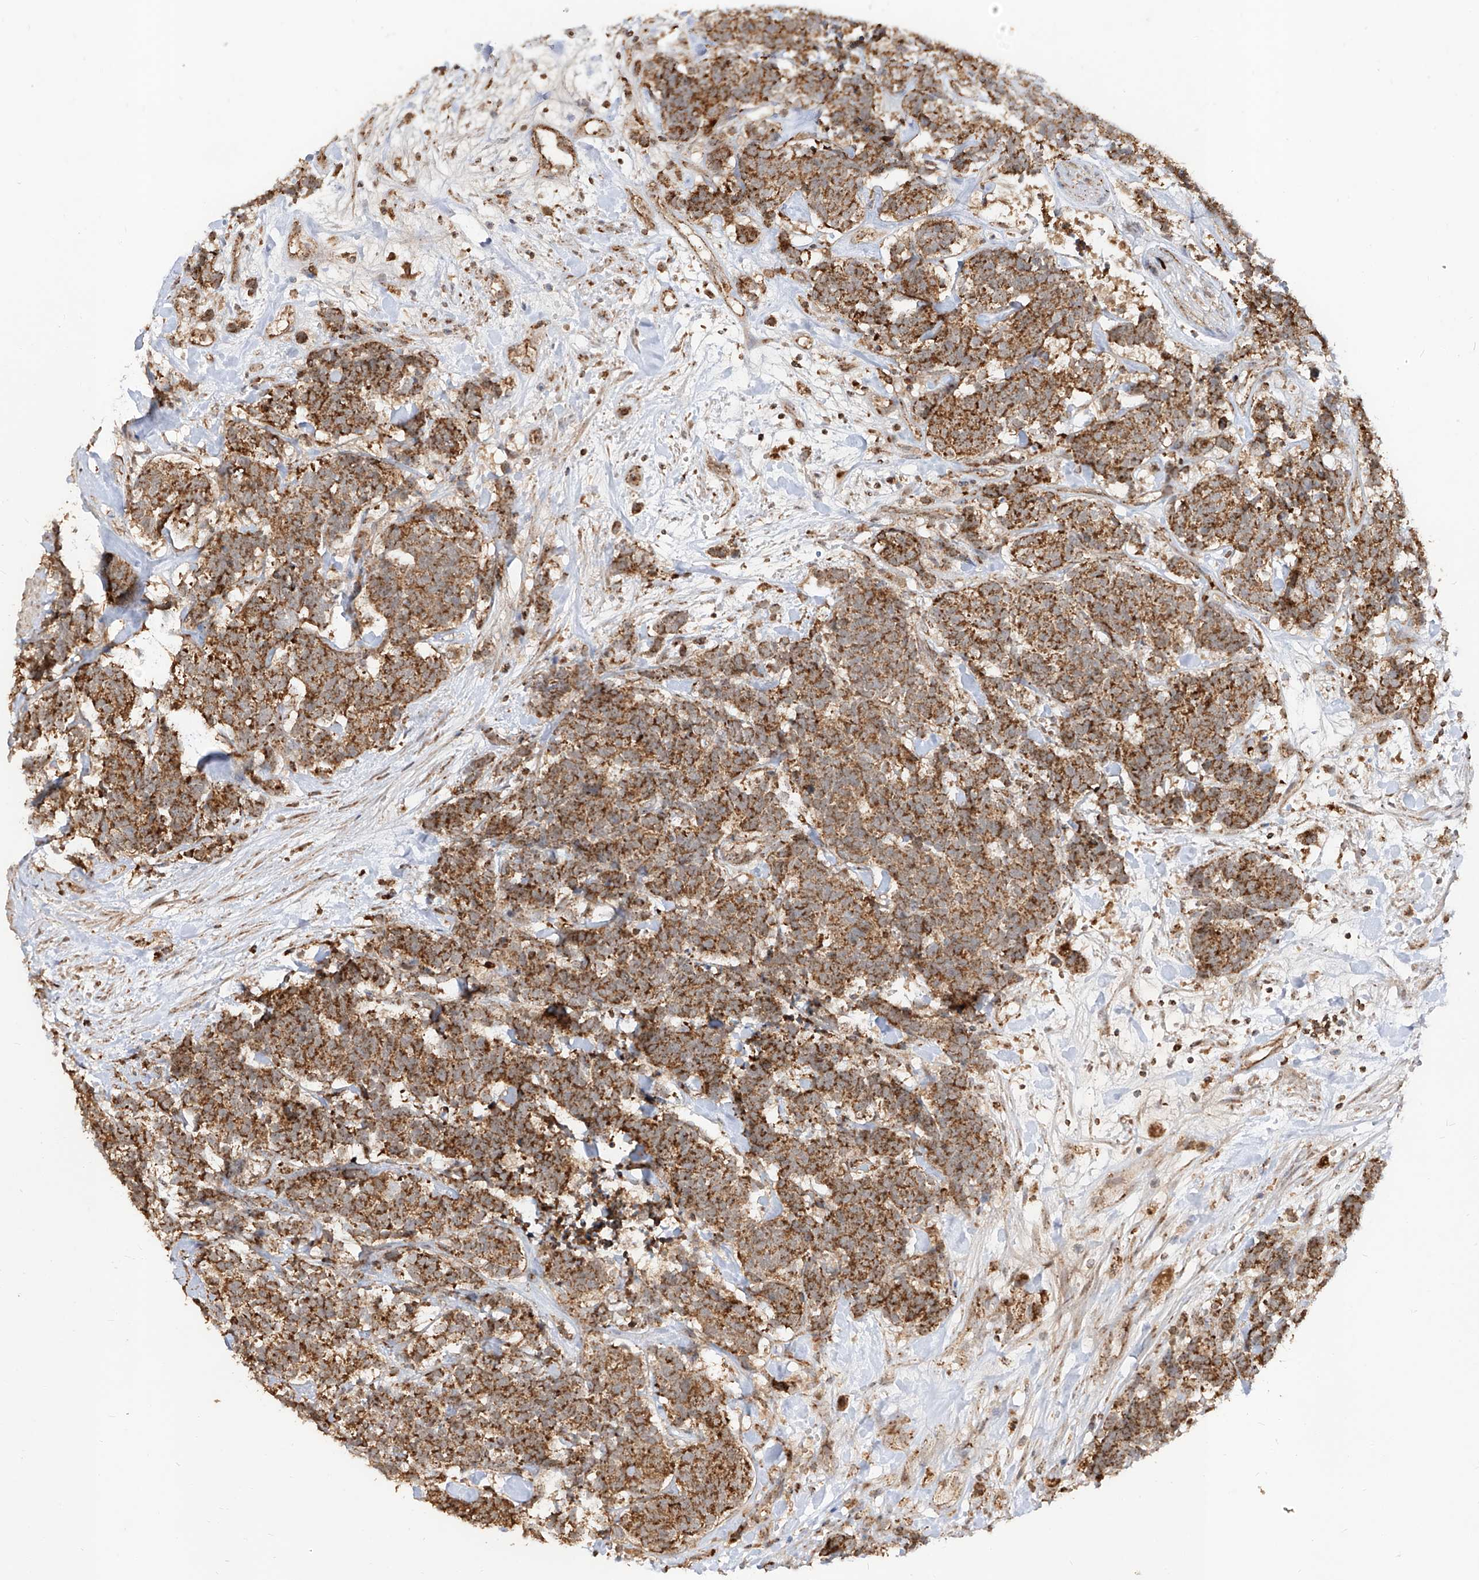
{"staining": {"intensity": "strong", "quantity": ">75%", "location": "cytoplasmic/membranous"}, "tissue": "carcinoid", "cell_type": "Tumor cells", "image_type": "cancer", "snomed": [{"axis": "morphology", "description": "Carcinoma, NOS"}, {"axis": "morphology", "description": "Carcinoid, malignant, NOS"}, {"axis": "topography", "description": "Urinary bladder"}], "caption": "Malignant carcinoid stained for a protein demonstrates strong cytoplasmic/membranous positivity in tumor cells.", "gene": "AIM2", "patient": {"sex": "male", "age": 57}}